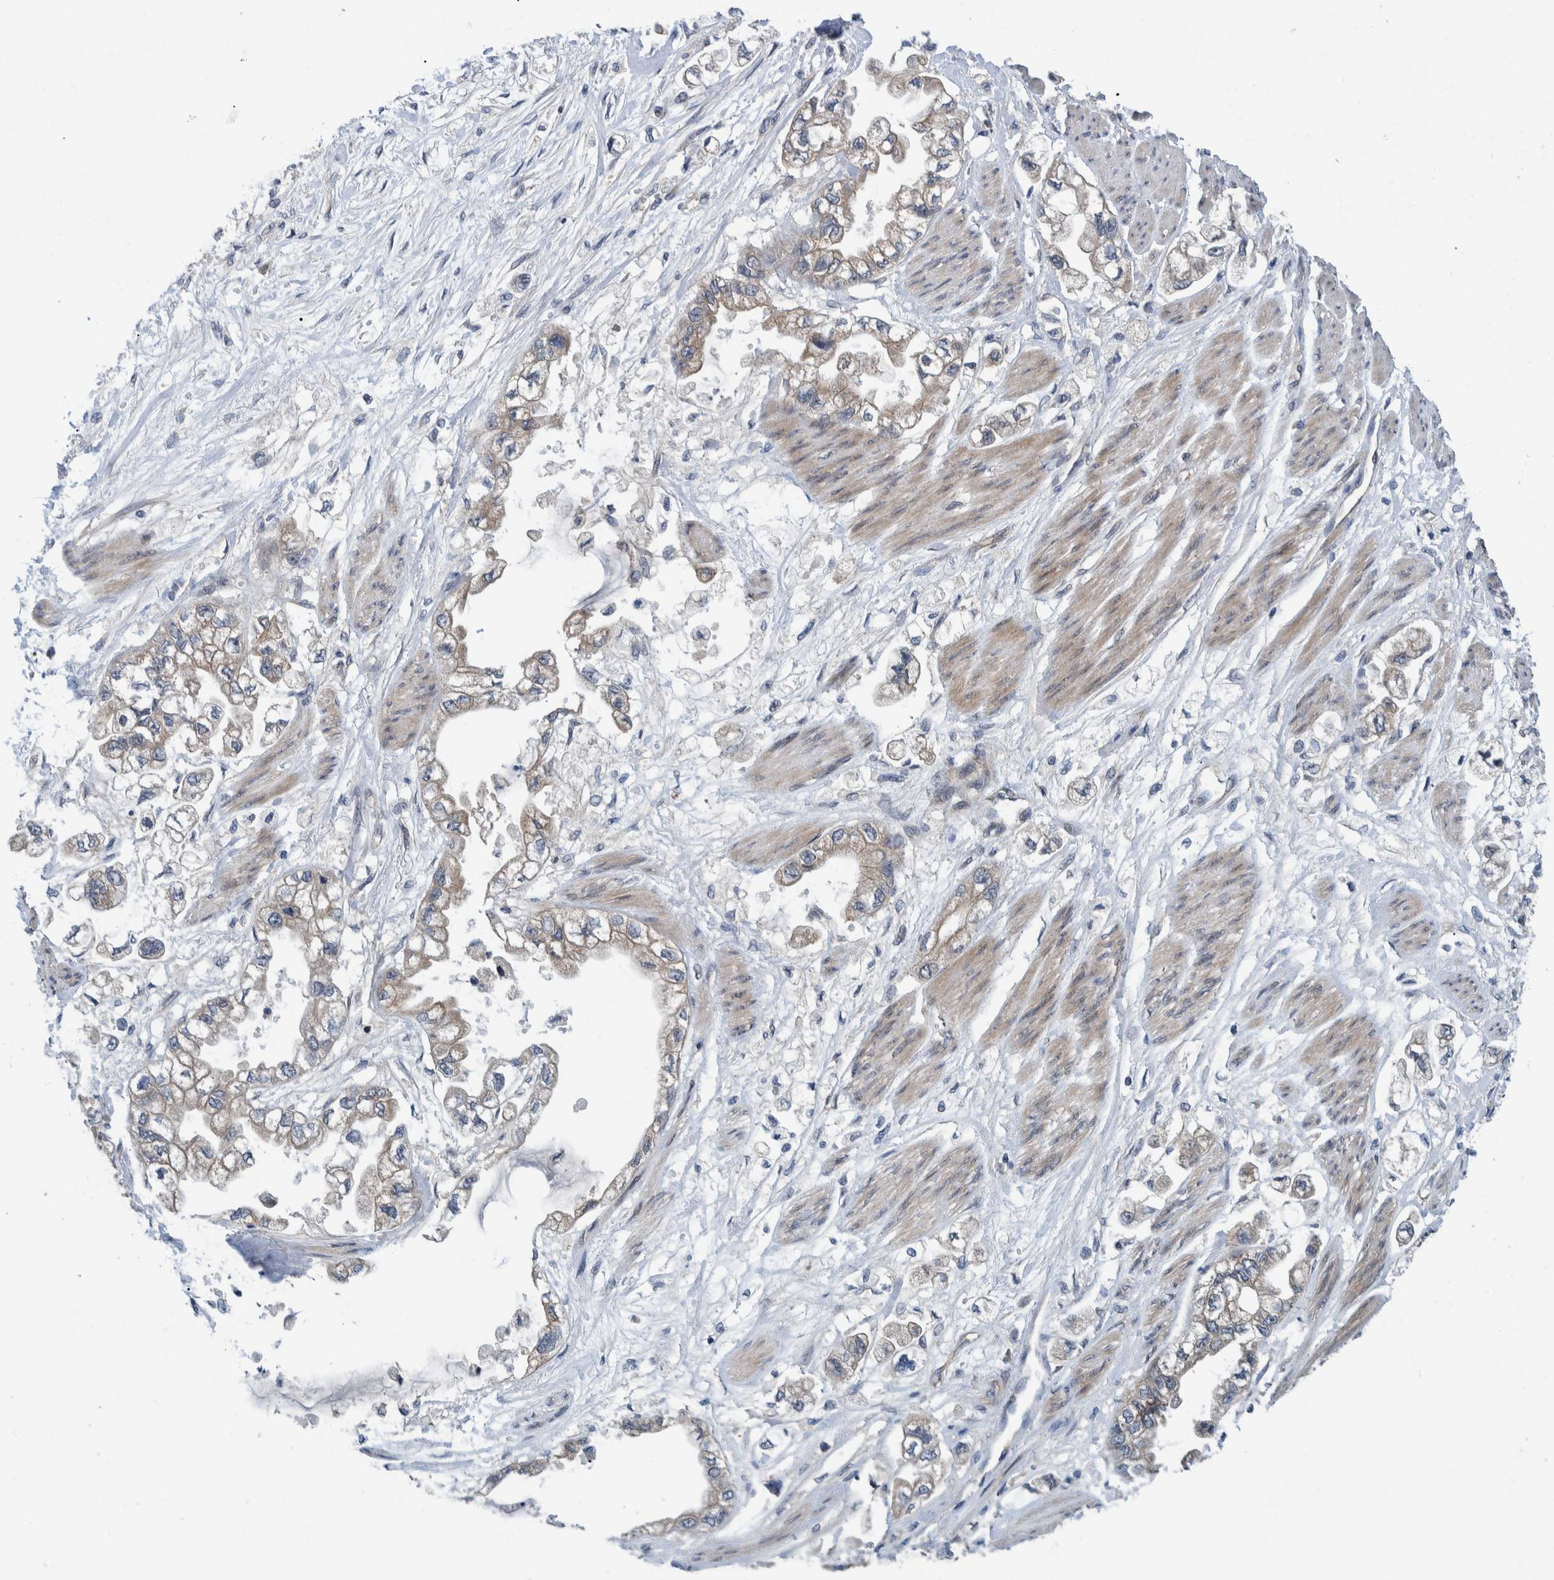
{"staining": {"intensity": "weak", "quantity": "<25%", "location": "cytoplasmic/membranous"}, "tissue": "stomach cancer", "cell_type": "Tumor cells", "image_type": "cancer", "snomed": [{"axis": "morphology", "description": "Normal tissue, NOS"}, {"axis": "morphology", "description": "Adenocarcinoma, NOS"}, {"axis": "topography", "description": "Stomach"}], "caption": "There is no significant positivity in tumor cells of stomach adenocarcinoma.", "gene": "MRPS7", "patient": {"sex": "male", "age": 62}}